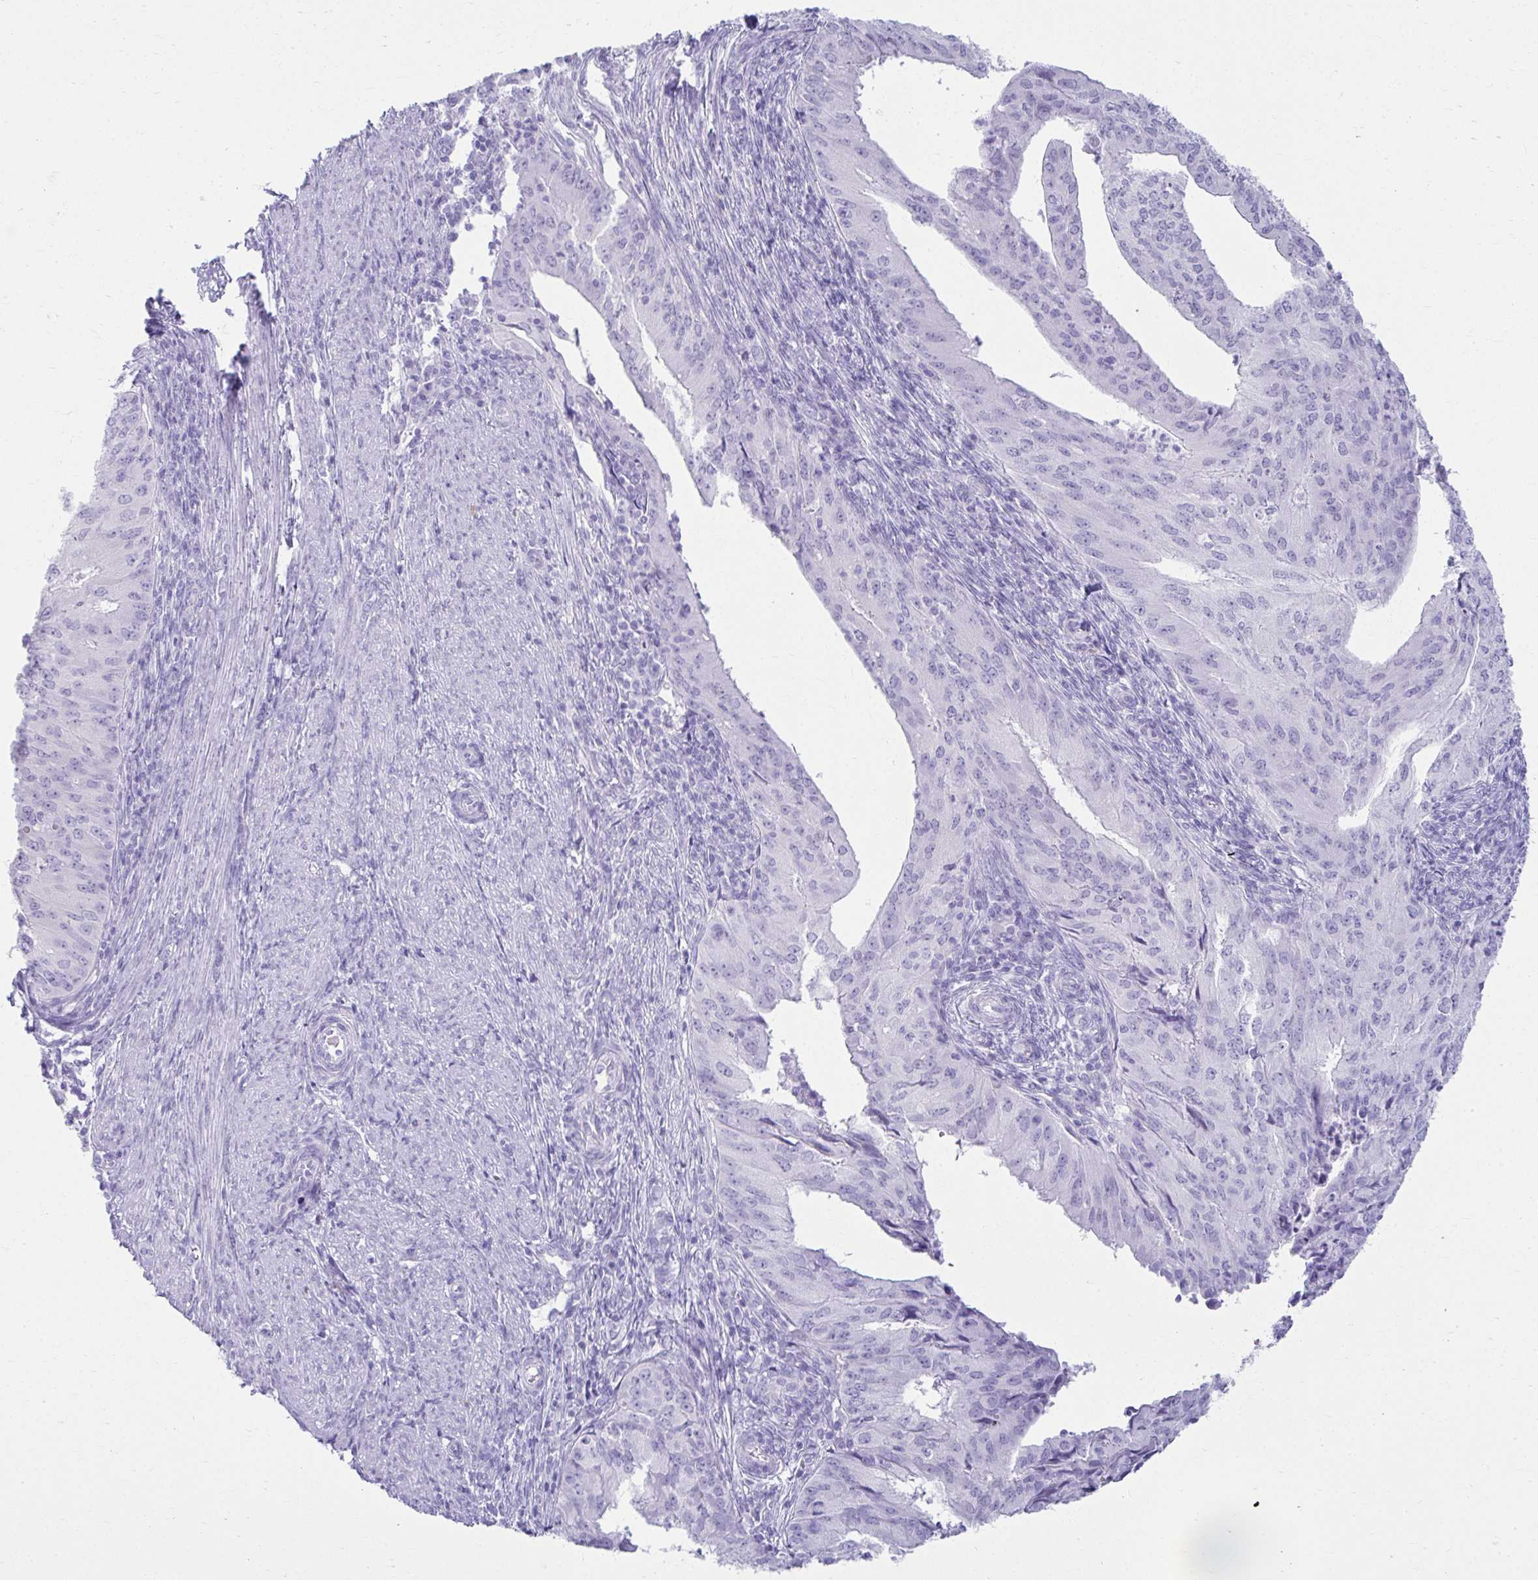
{"staining": {"intensity": "negative", "quantity": "none", "location": "none"}, "tissue": "endometrial cancer", "cell_type": "Tumor cells", "image_type": "cancer", "snomed": [{"axis": "morphology", "description": "Adenocarcinoma, NOS"}, {"axis": "topography", "description": "Endometrium"}], "caption": "Endometrial cancer (adenocarcinoma) stained for a protein using immunohistochemistry (IHC) shows no positivity tumor cells.", "gene": "ATP4B", "patient": {"sex": "female", "age": 50}}